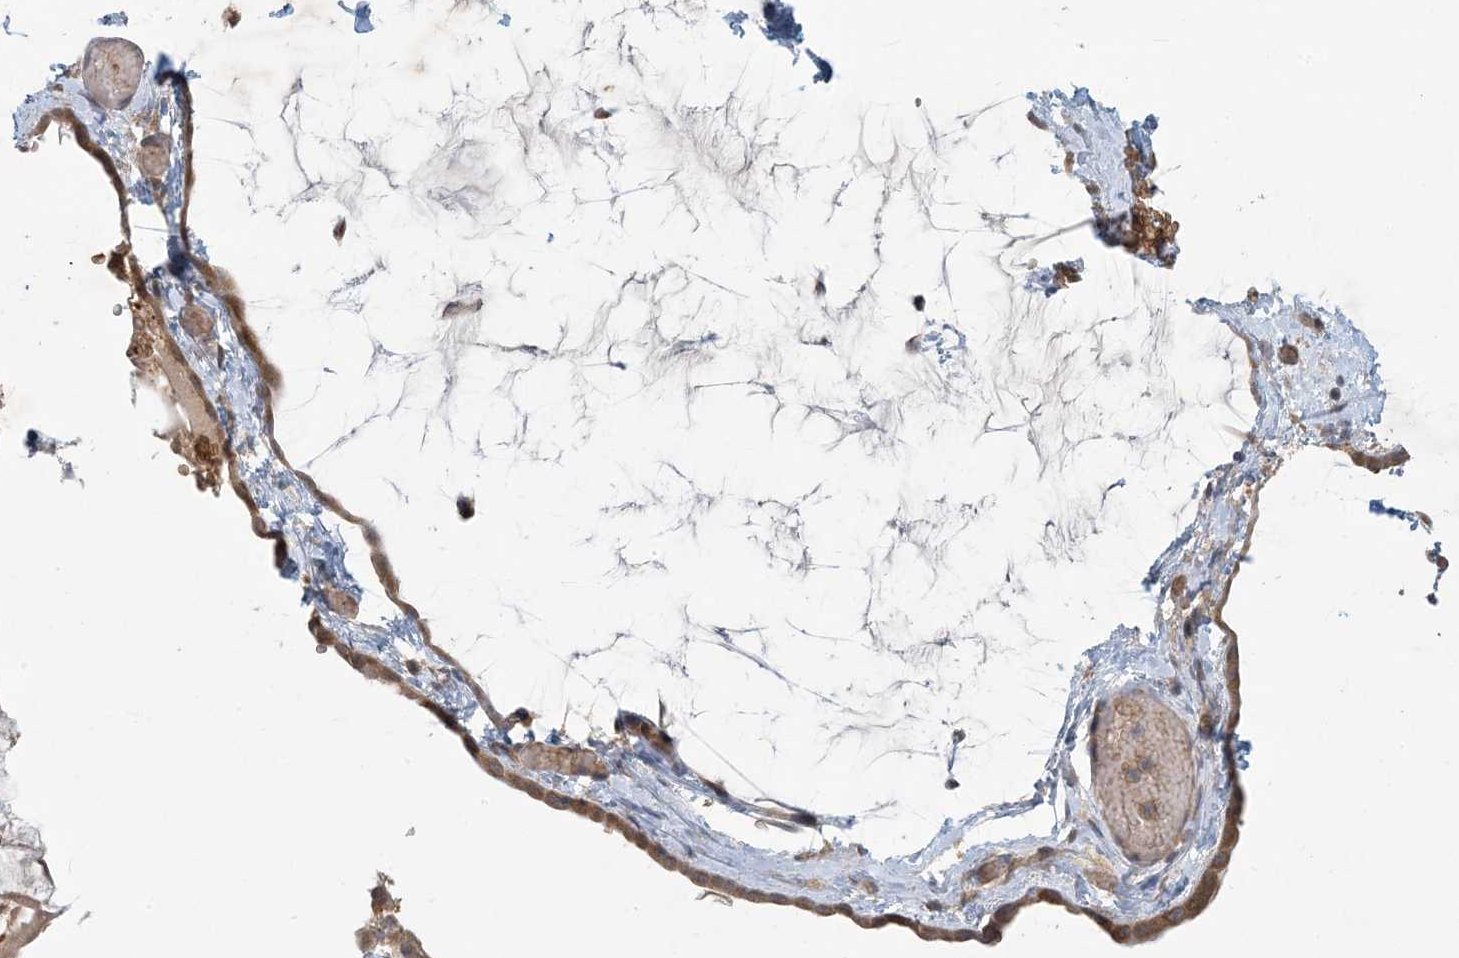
{"staining": {"intensity": "moderate", "quantity": ">75%", "location": "cytoplasmic/membranous"}, "tissue": "ovarian cancer", "cell_type": "Tumor cells", "image_type": "cancer", "snomed": [{"axis": "morphology", "description": "Cystadenocarcinoma, mucinous, NOS"}, {"axis": "topography", "description": "Ovary"}], "caption": "Human ovarian cancer (mucinous cystadenocarcinoma) stained with a brown dye displays moderate cytoplasmic/membranous positive positivity in about >75% of tumor cells.", "gene": "PUSL1", "patient": {"sex": "female", "age": 39}}